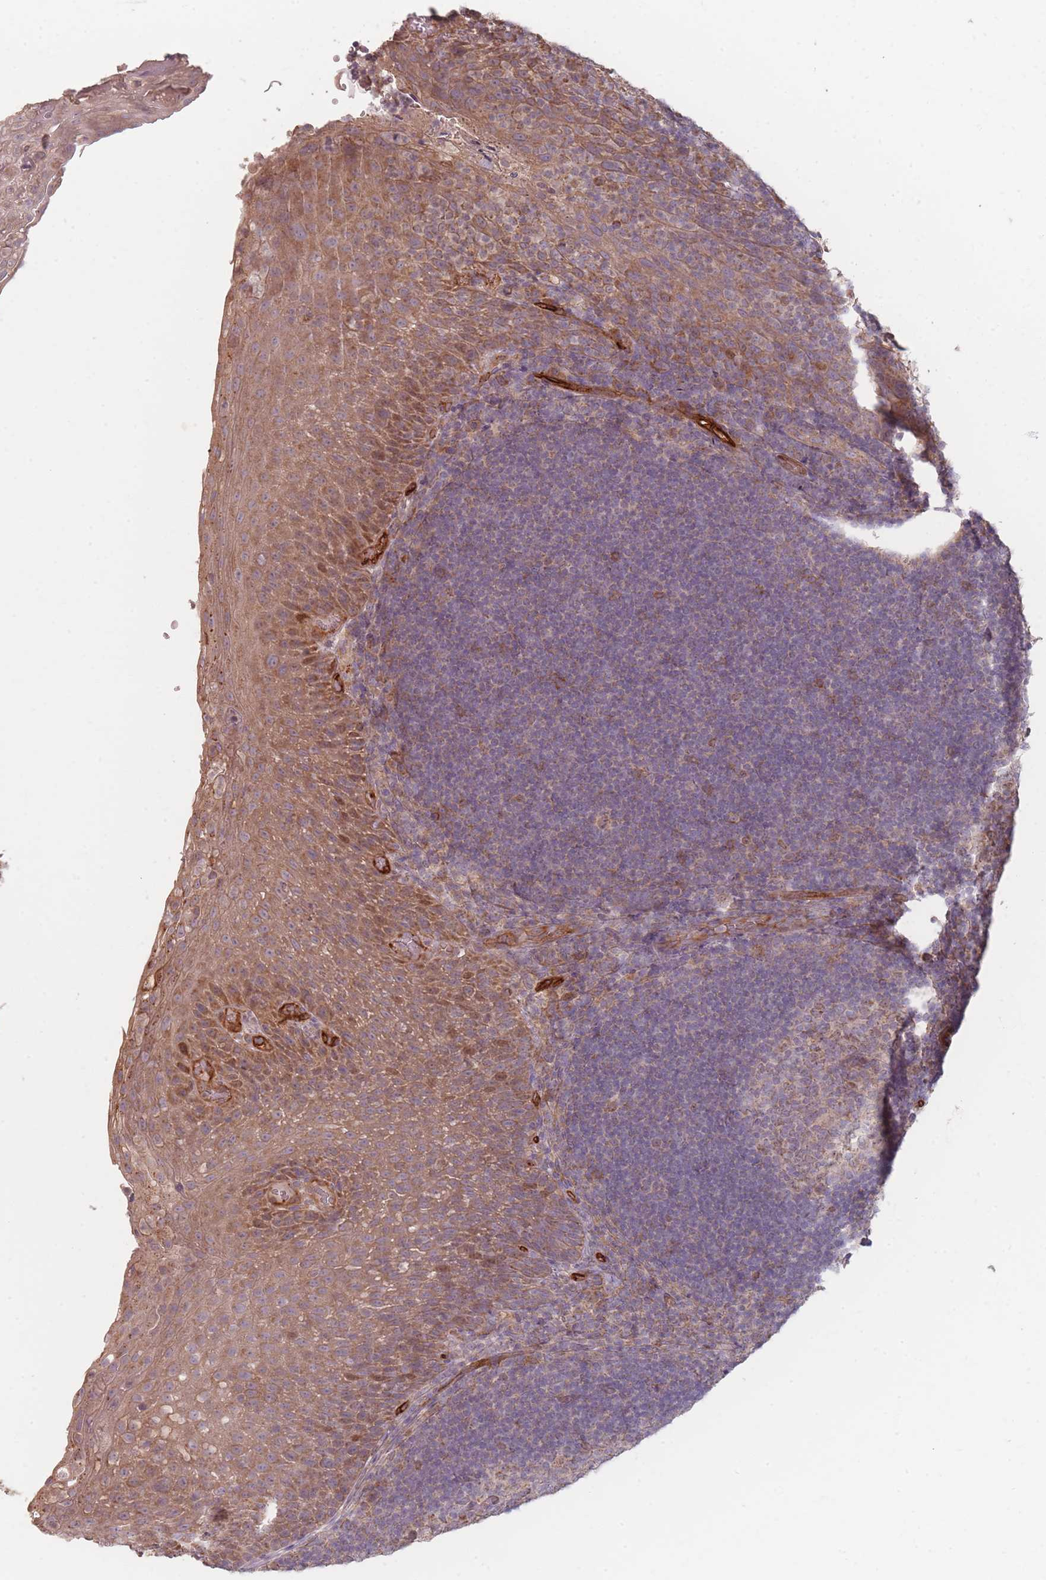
{"staining": {"intensity": "weak", "quantity": "25%-75%", "location": "cytoplasmic/membranous,nuclear"}, "tissue": "tonsil", "cell_type": "Germinal center cells", "image_type": "normal", "snomed": [{"axis": "morphology", "description": "Normal tissue, NOS"}, {"axis": "topography", "description": "Tonsil"}], "caption": "This is a histology image of IHC staining of benign tonsil, which shows weak expression in the cytoplasmic/membranous,nuclear of germinal center cells.", "gene": "MRPS6", "patient": {"sex": "male", "age": 17}}